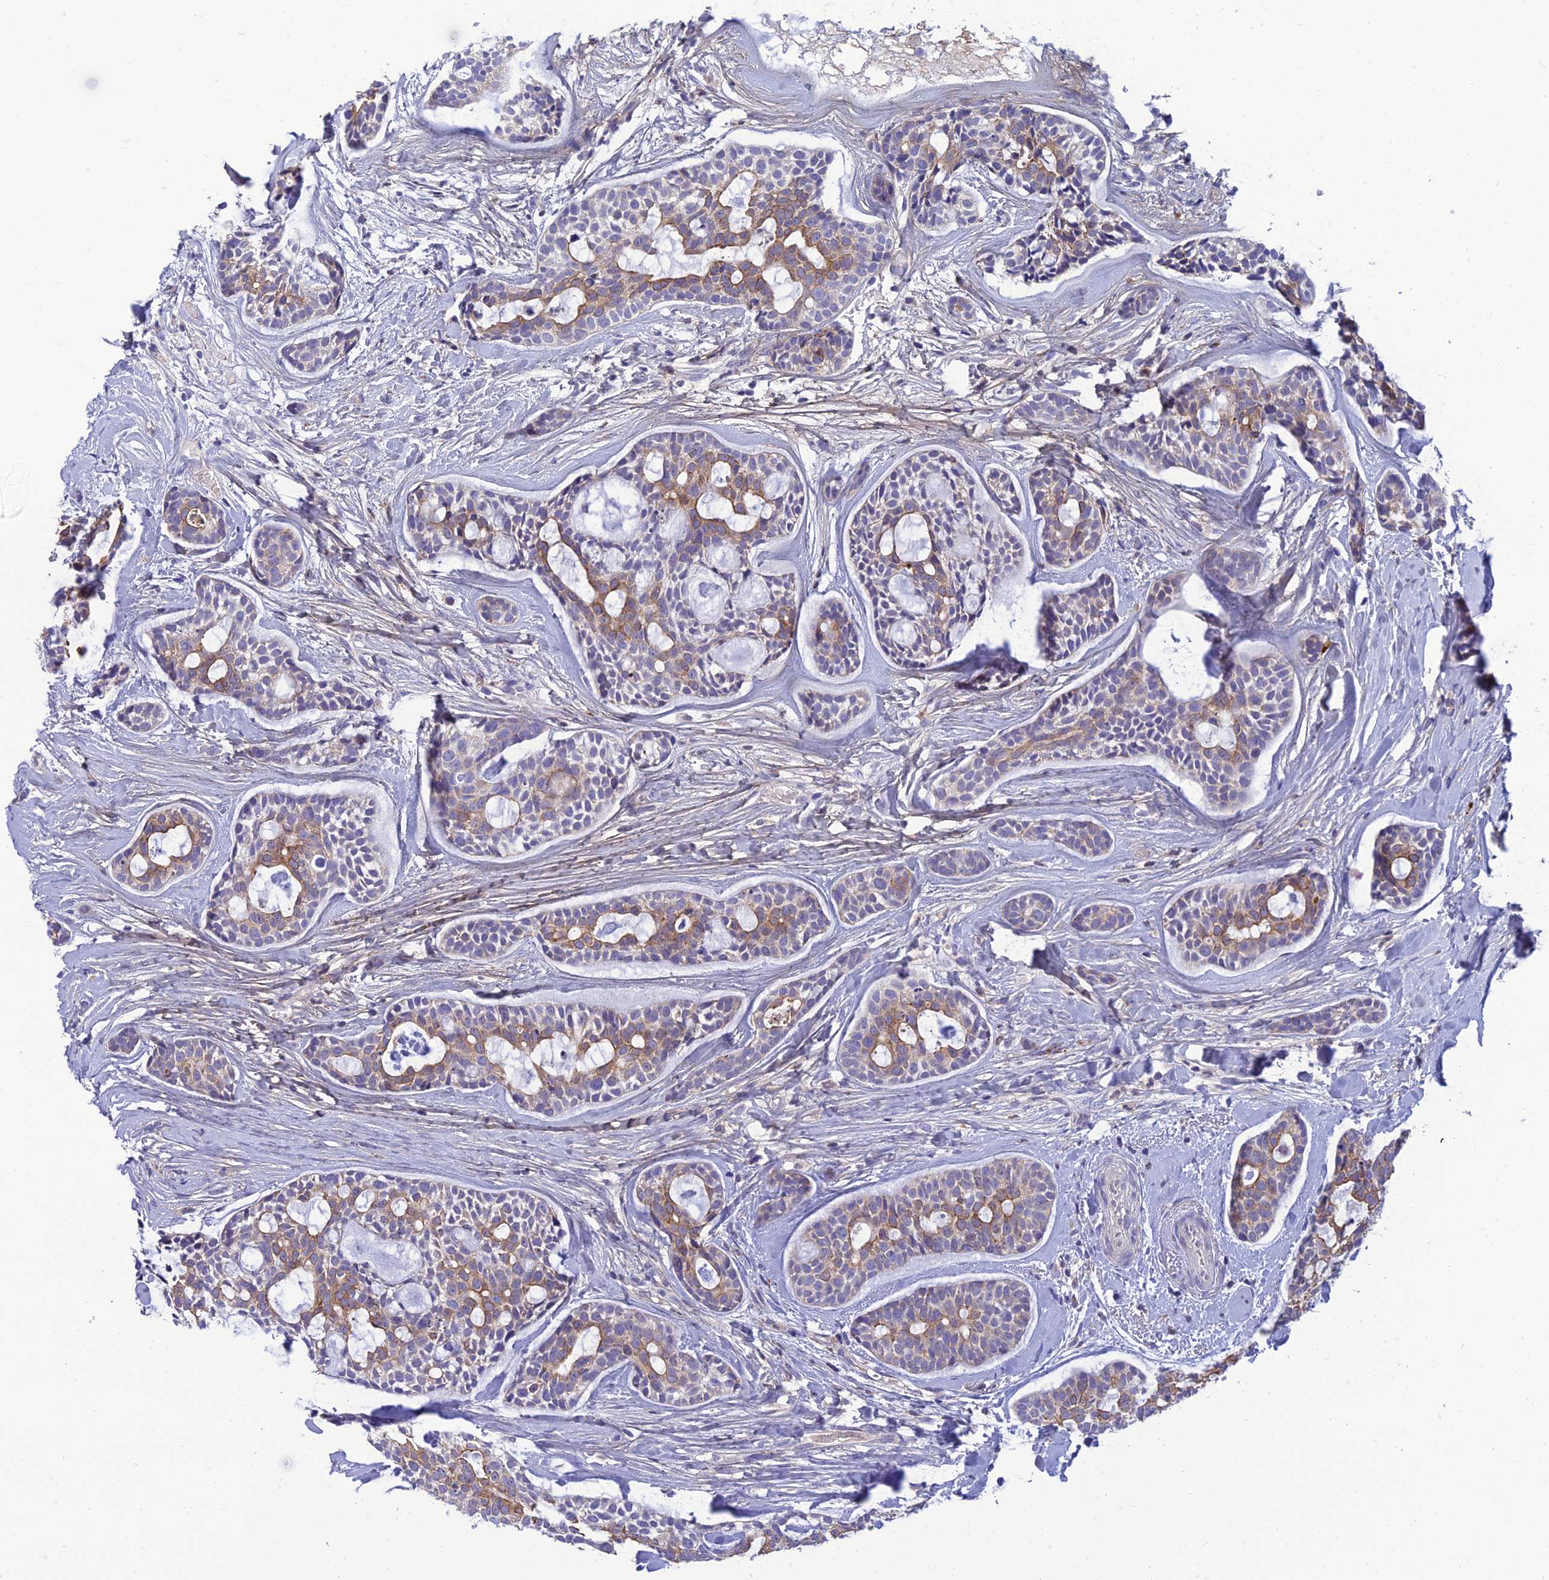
{"staining": {"intensity": "moderate", "quantity": "25%-75%", "location": "cytoplasmic/membranous"}, "tissue": "head and neck cancer", "cell_type": "Tumor cells", "image_type": "cancer", "snomed": [{"axis": "morphology", "description": "Normal tissue, NOS"}, {"axis": "morphology", "description": "Adenocarcinoma, NOS"}, {"axis": "topography", "description": "Subcutis"}, {"axis": "topography", "description": "Nasopharynx"}, {"axis": "topography", "description": "Head-Neck"}], "caption": "Head and neck cancer (adenocarcinoma) stained with a protein marker exhibits moderate staining in tumor cells.", "gene": "IRAK3", "patient": {"sex": "female", "age": 73}}